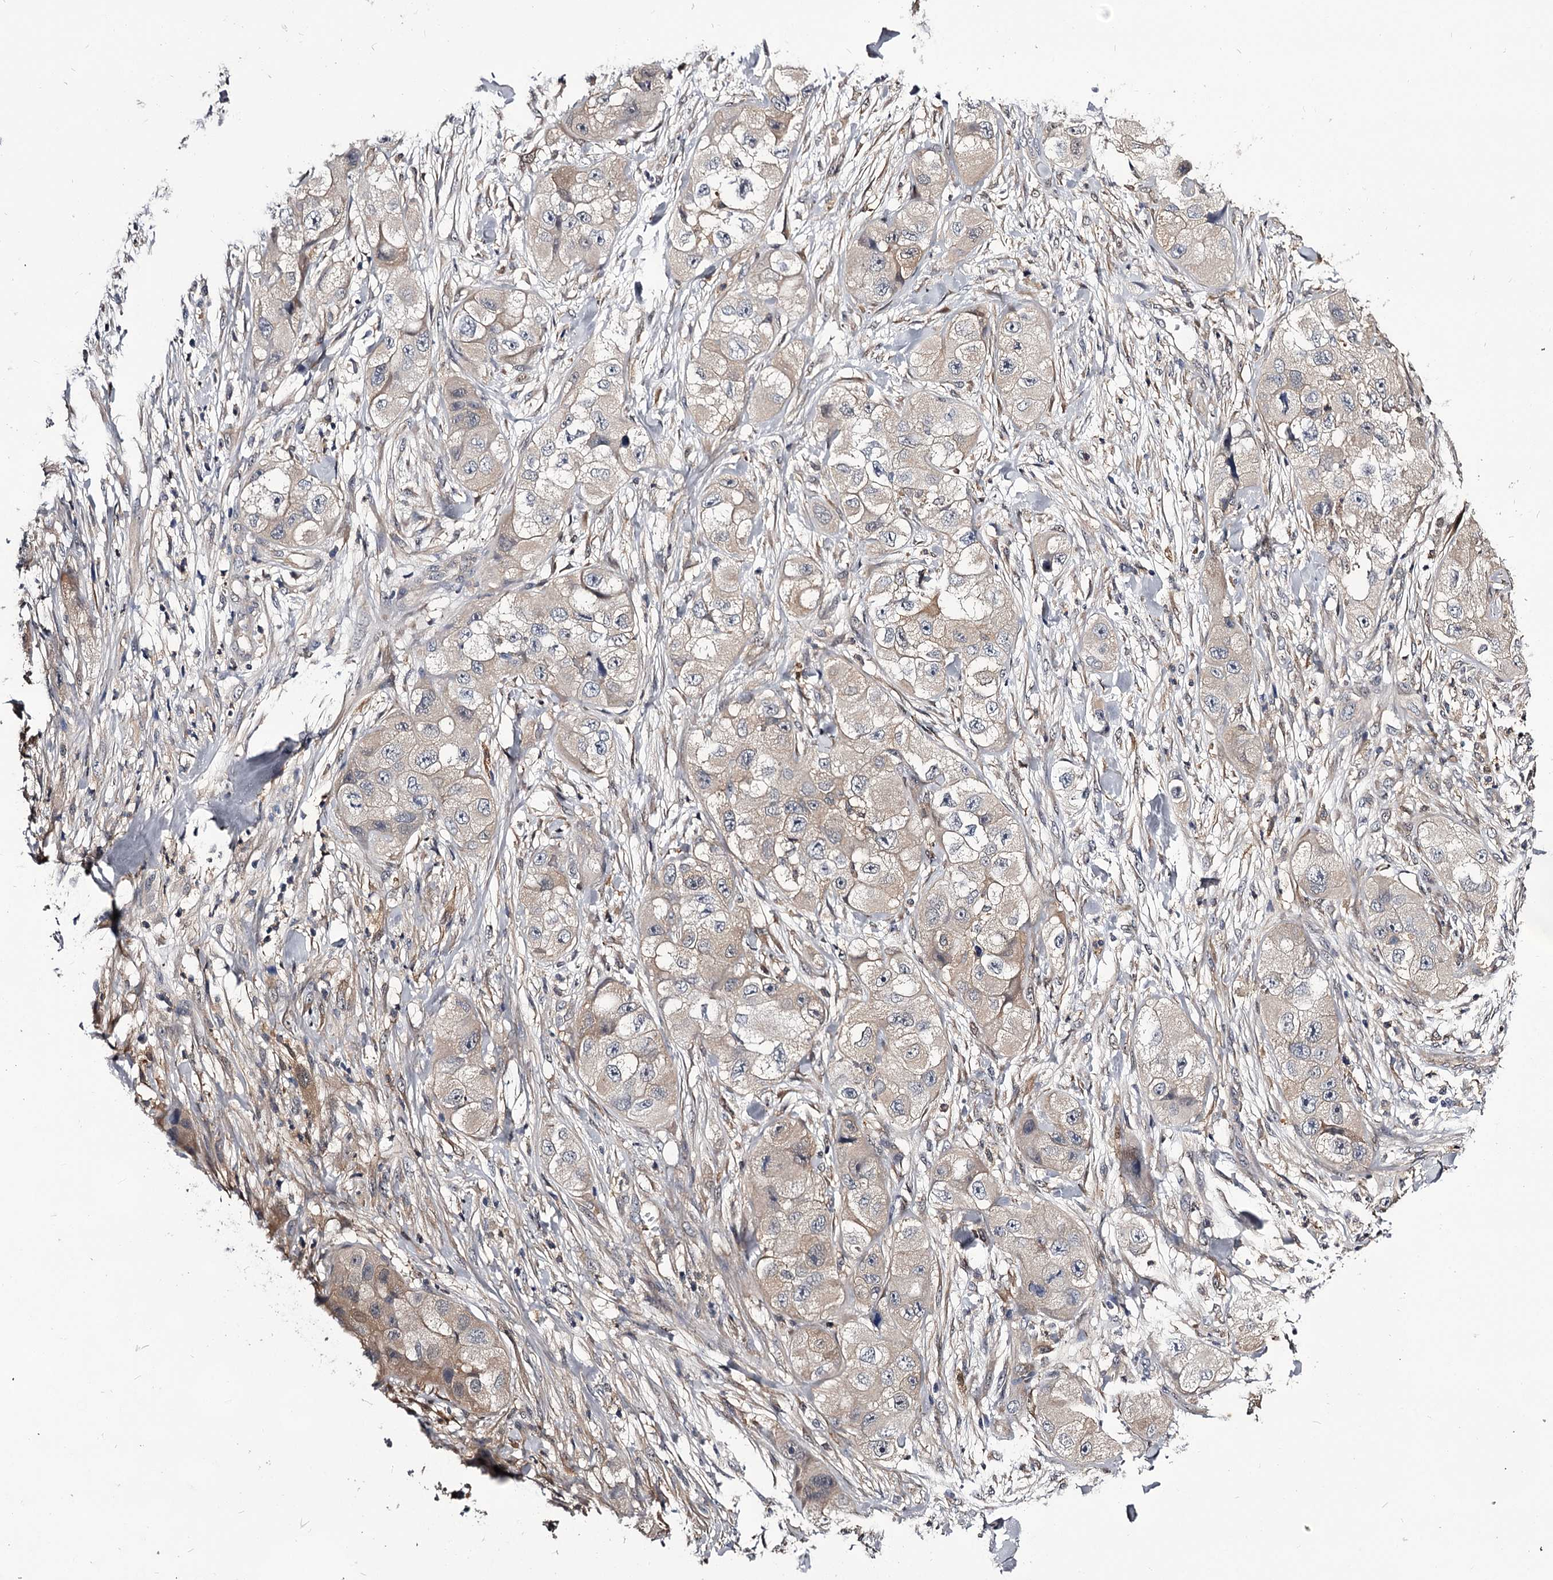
{"staining": {"intensity": "weak", "quantity": "<25%", "location": "cytoplasmic/membranous"}, "tissue": "skin cancer", "cell_type": "Tumor cells", "image_type": "cancer", "snomed": [{"axis": "morphology", "description": "Squamous cell carcinoma, NOS"}, {"axis": "topography", "description": "Skin"}, {"axis": "topography", "description": "Subcutis"}], "caption": "Protein analysis of skin cancer (squamous cell carcinoma) demonstrates no significant expression in tumor cells.", "gene": "GSTO1", "patient": {"sex": "male", "age": 73}}